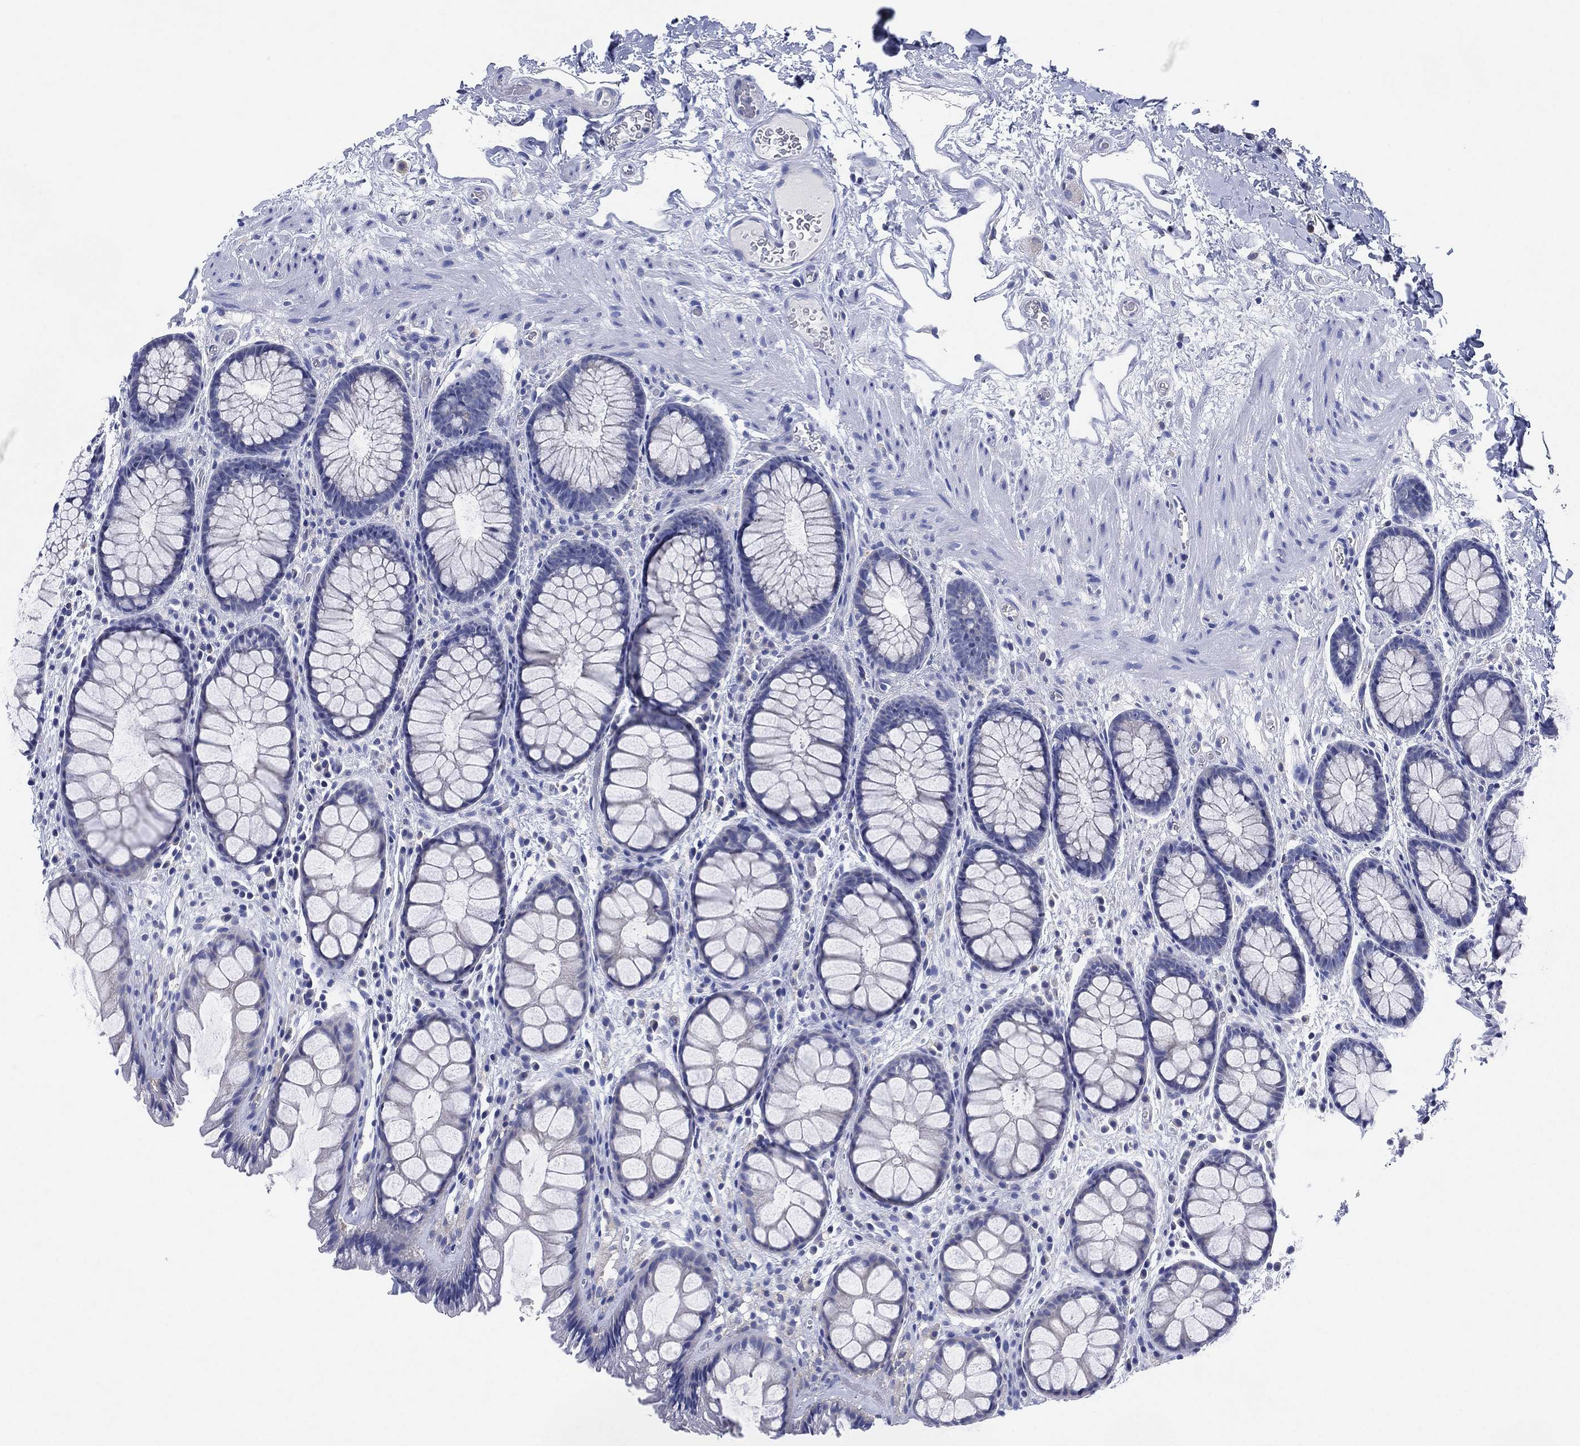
{"staining": {"intensity": "negative", "quantity": "none", "location": "none"}, "tissue": "rectum", "cell_type": "Glandular cells", "image_type": "normal", "snomed": [{"axis": "morphology", "description": "Normal tissue, NOS"}, {"axis": "topography", "description": "Rectum"}], "caption": "There is no significant expression in glandular cells of rectum. Nuclei are stained in blue.", "gene": "CHRNA3", "patient": {"sex": "female", "age": 62}}